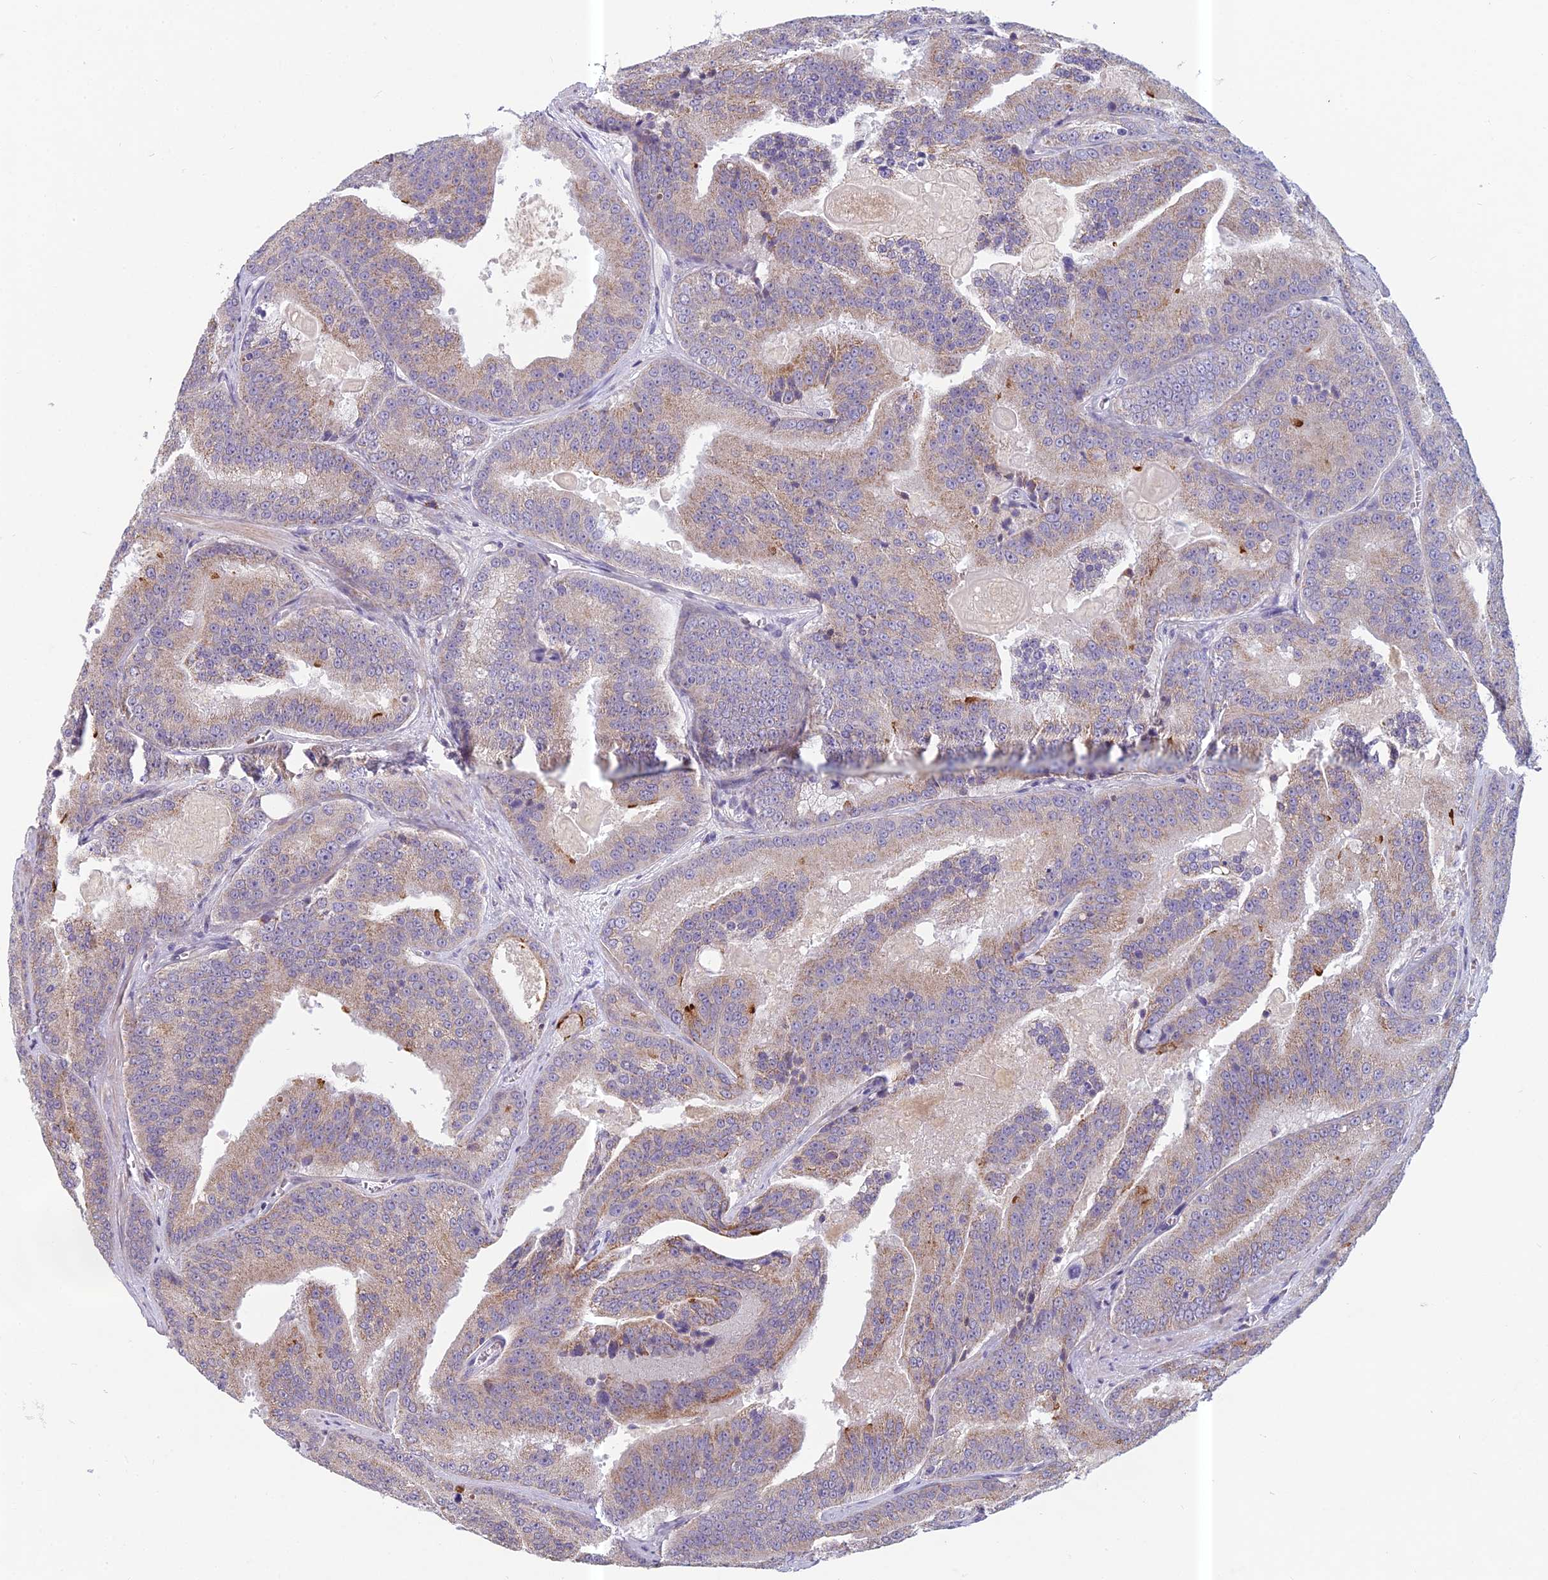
{"staining": {"intensity": "weak", "quantity": "25%-75%", "location": "cytoplasmic/membranous"}, "tissue": "prostate cancer", "cell_type": "Tumor cells", "image_type": "cancer", "snomed": [{"axis": "morphology", "description": "Adenocarcinoma, High grade"}, {"axis": "topography", "description": "Prostate"}], "caption": "DAB (3,3'-diaminobenzidine) immunohistochemical staining of human prostate adenocarcinoma (high-grade) exhibits weak cytoplasmic/membranous protein staining in about 25%-75% of tumor cells.", "gene": "ENSG00000188897", "patient": {"sex": "male", "age": 61}}